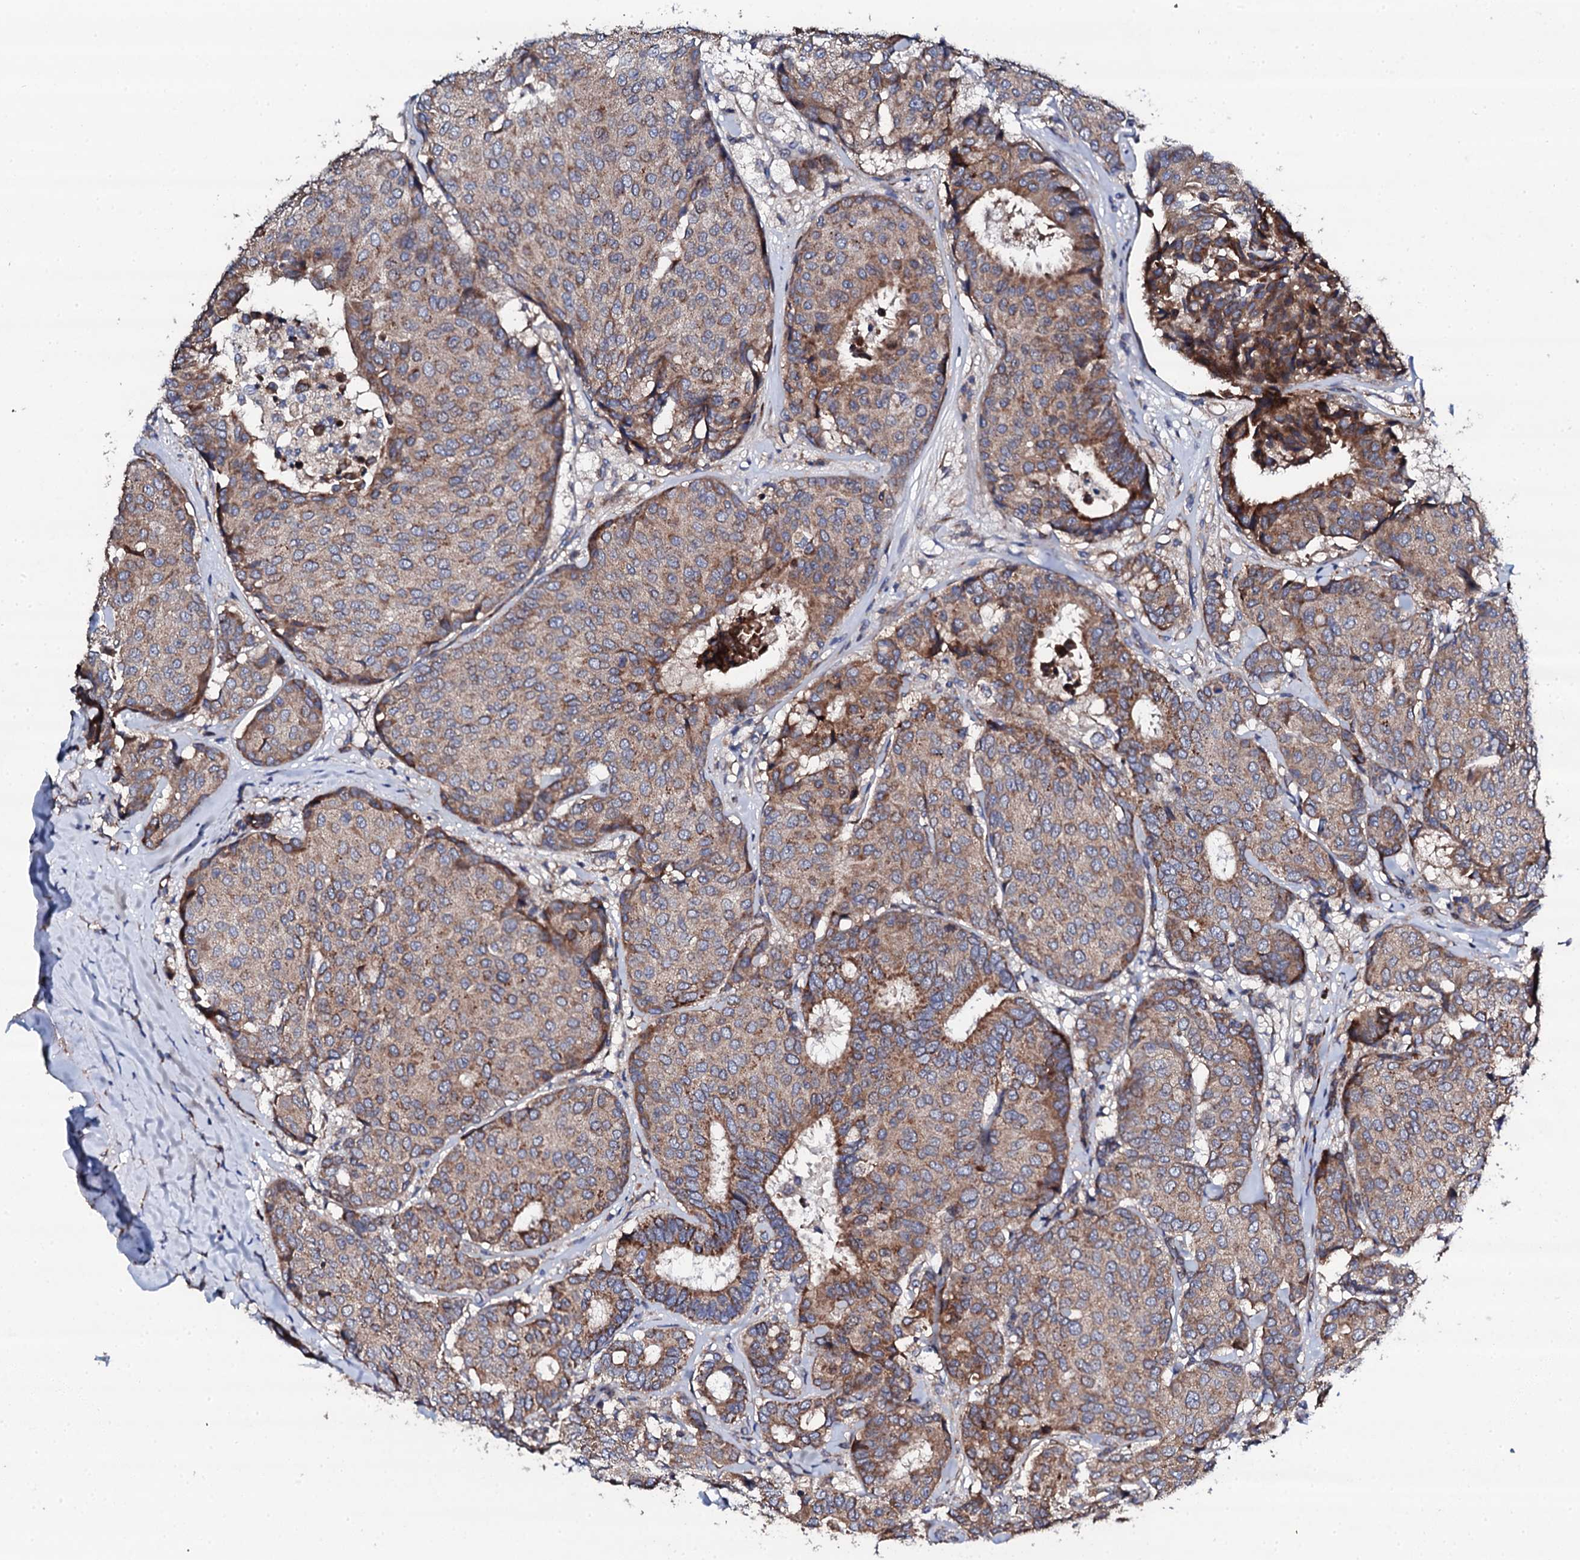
{"staining": {"intensity": "moderate", "quantity": ">75%", "location": "cytoplasmic/membranous"}, "tissue": "breast cancer", "cell_type": "Tumor cells", "image_type": "cancer", "snomed": [{"axis": "morphology", "description": "Duct carcinoma"}, {"axis": "topography", "description": "Breast"}], "caption": "Immunohistochemistry micrograph of human breast invasive ductal carcinoma stained for a protein (brown), which shows medium levels of moderate cytoplasmic/membranous positivity in about >75% of tumor cells.", "gene": "LIPT2", "patient": {"sex": "female", "age": 75}}